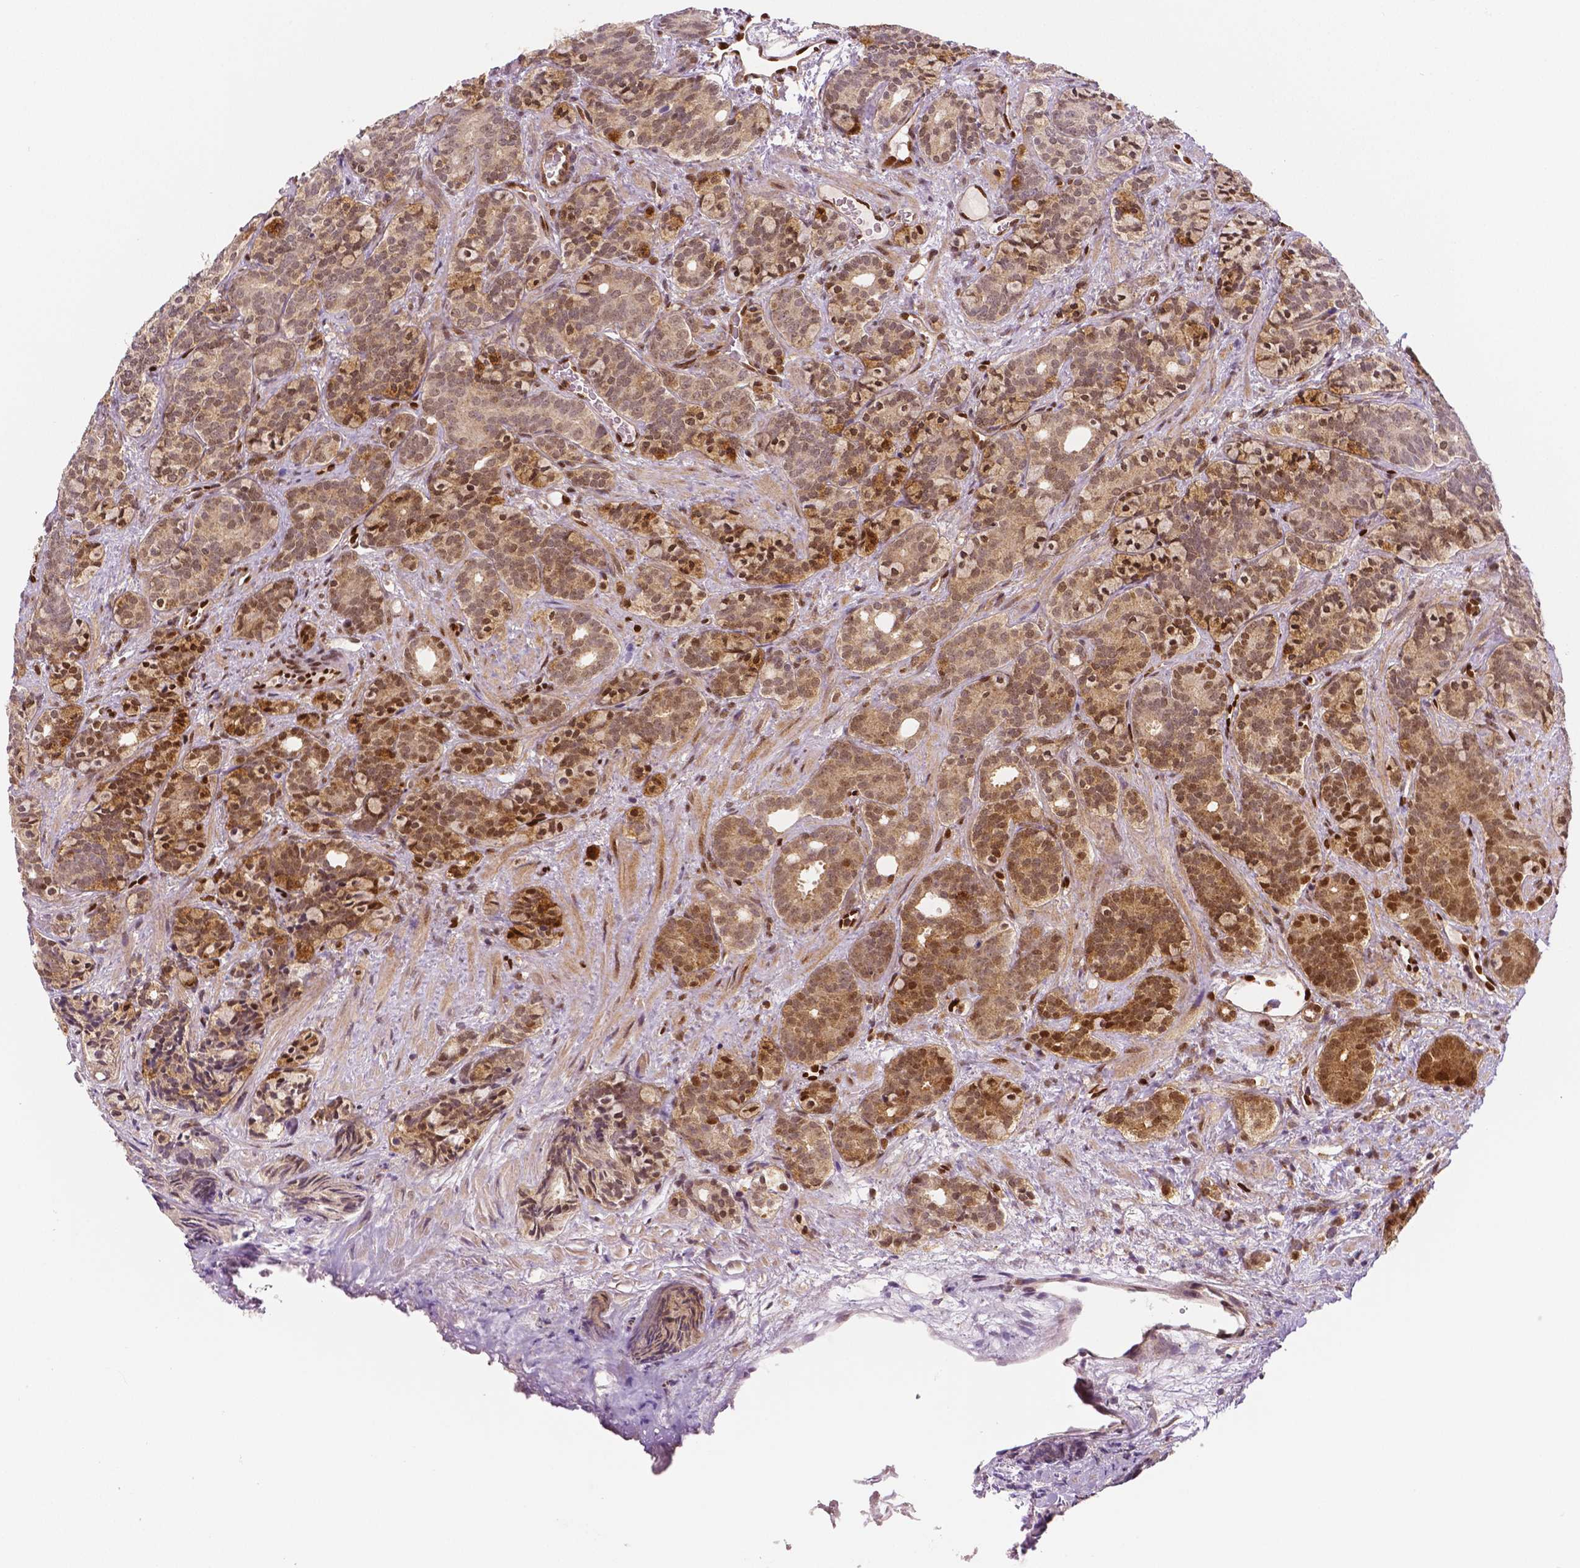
{"staining": {"intensity": "moderate", "quantity": ">75%", "location": "cytoplasmic/membranous,nuclear"}, "tissue": "prostate cancer", "cell_type": "Tumor cells", "image_type": "cancer", "snomed": [{"axis": "morphology", "description": "Adenocarcinoma, High grade"}, {"axis": "topography", "description": "Prostate"}], "caption": "Prostate adenocarcinoma (high-grade) stained for a protein demonstrates moderate cytoplasmic/membranous and nuclear positivity in tumor cells. (Stains: DAB in brown, nuclei in blue, Microscopy: brightfield microscopy at high magnification).", "gene": "STAT3", "patient": {"sex": "male", "age": 84}}